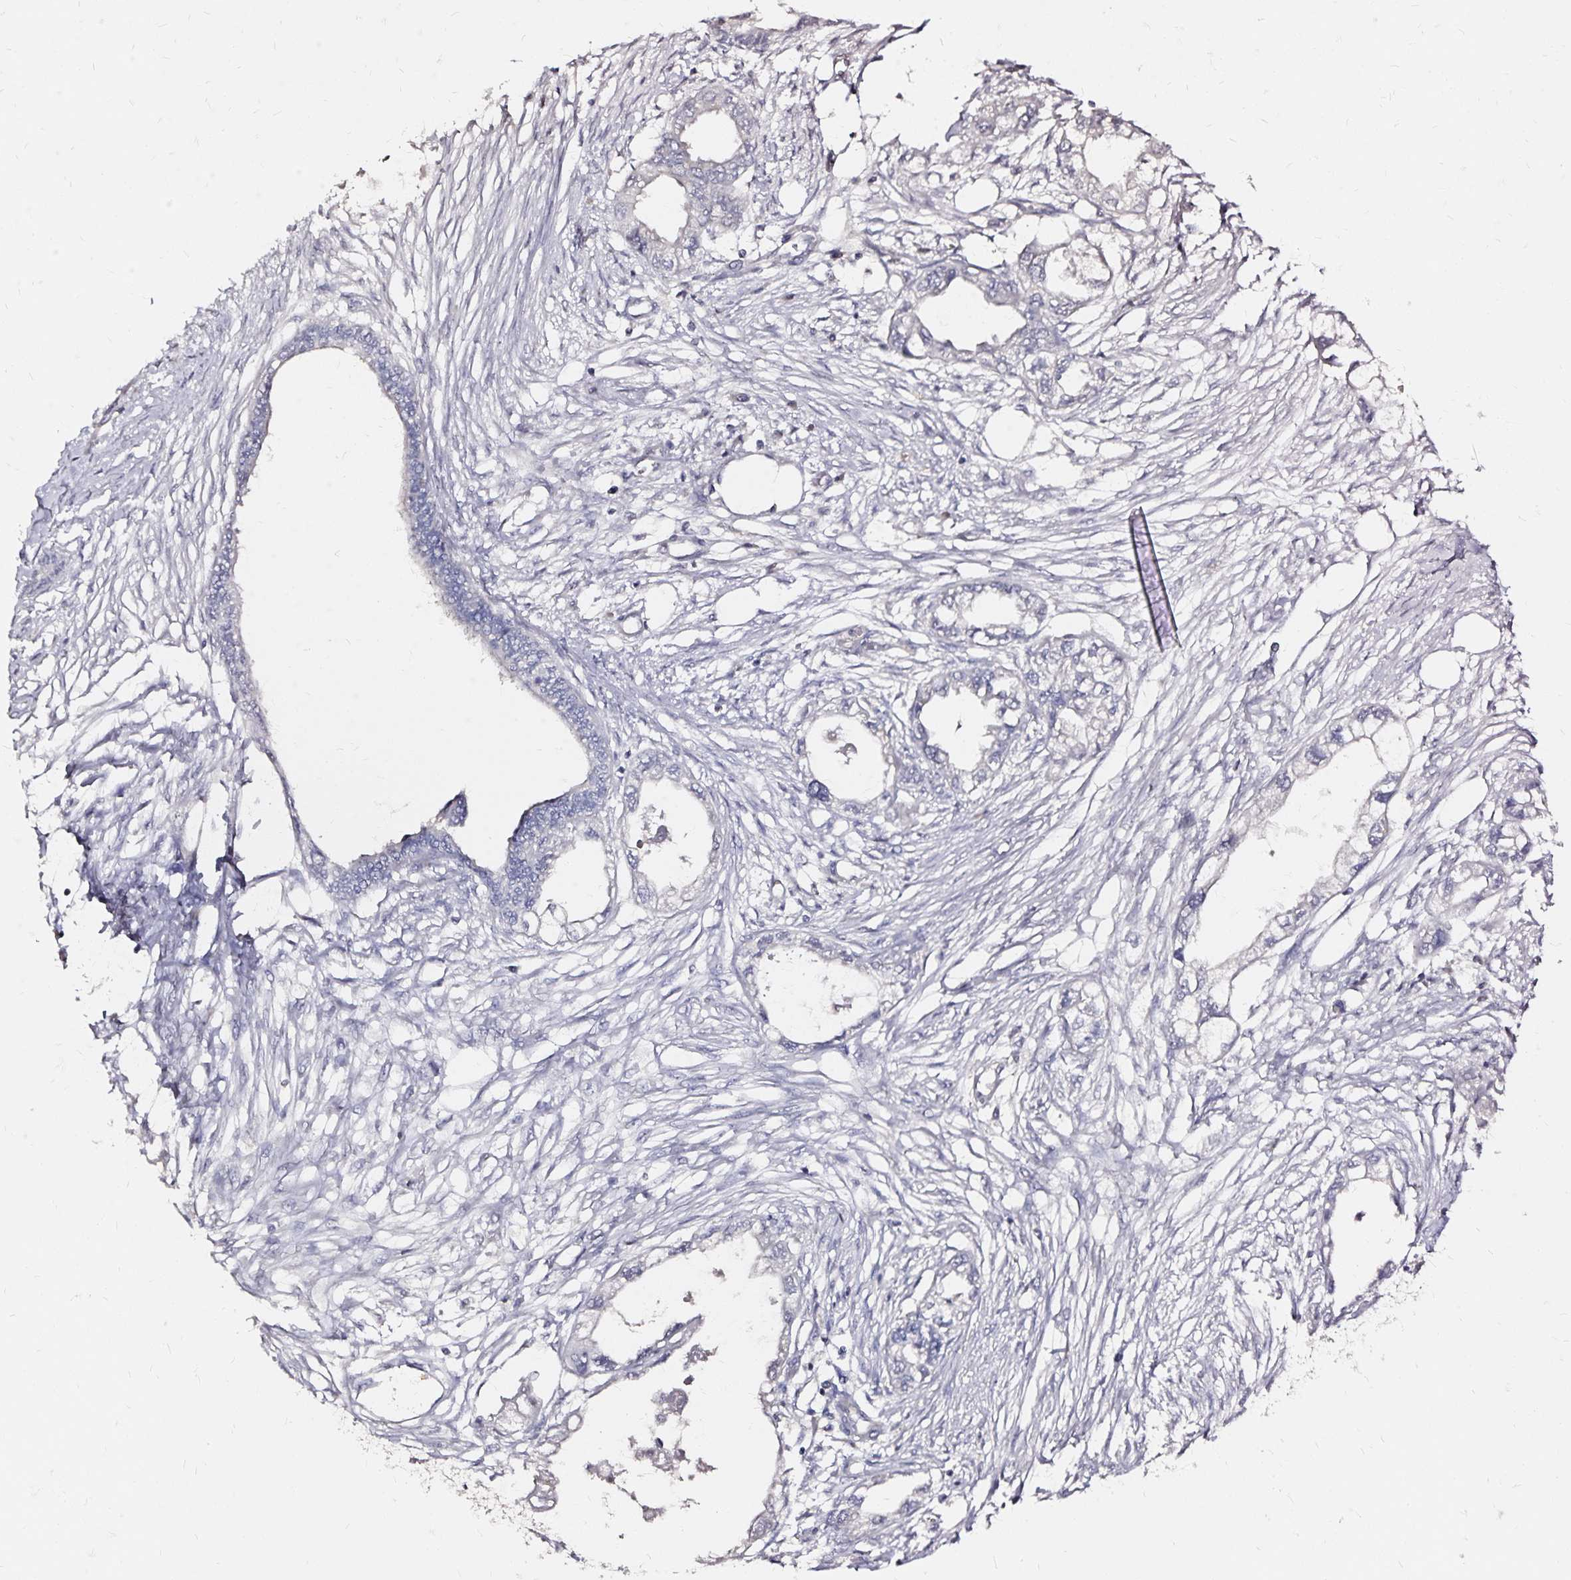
{"staining": {"intensity": "negative", "quantity": "none", "location": "none"}, "tissue": "endometrial cancer", "cell_type": "Tumor cells", "image_type": "cancer", "snomed": [{"axis": "morphology", "description": "Adenocarcinoma, NOS"}, {"axis": "morphology", "description": "Adenocarcinoma, metastatic, NOS"}, {"axis": "topography", "description": "Adipose tissue"}, {"axis": "topography", "description": "Endometrium"}], "caption": "Immunohistochemistry (IHC) micrograph of neoplastic tissue: metastatic adenocarcinoma (endometrial) stained with DAB (3,3'-diaminobenzidine) demonstrates no significant protein positivity in tumor cells.", "gene": "SLC5A1", "patient": {"sex": "female", "age": 67}}